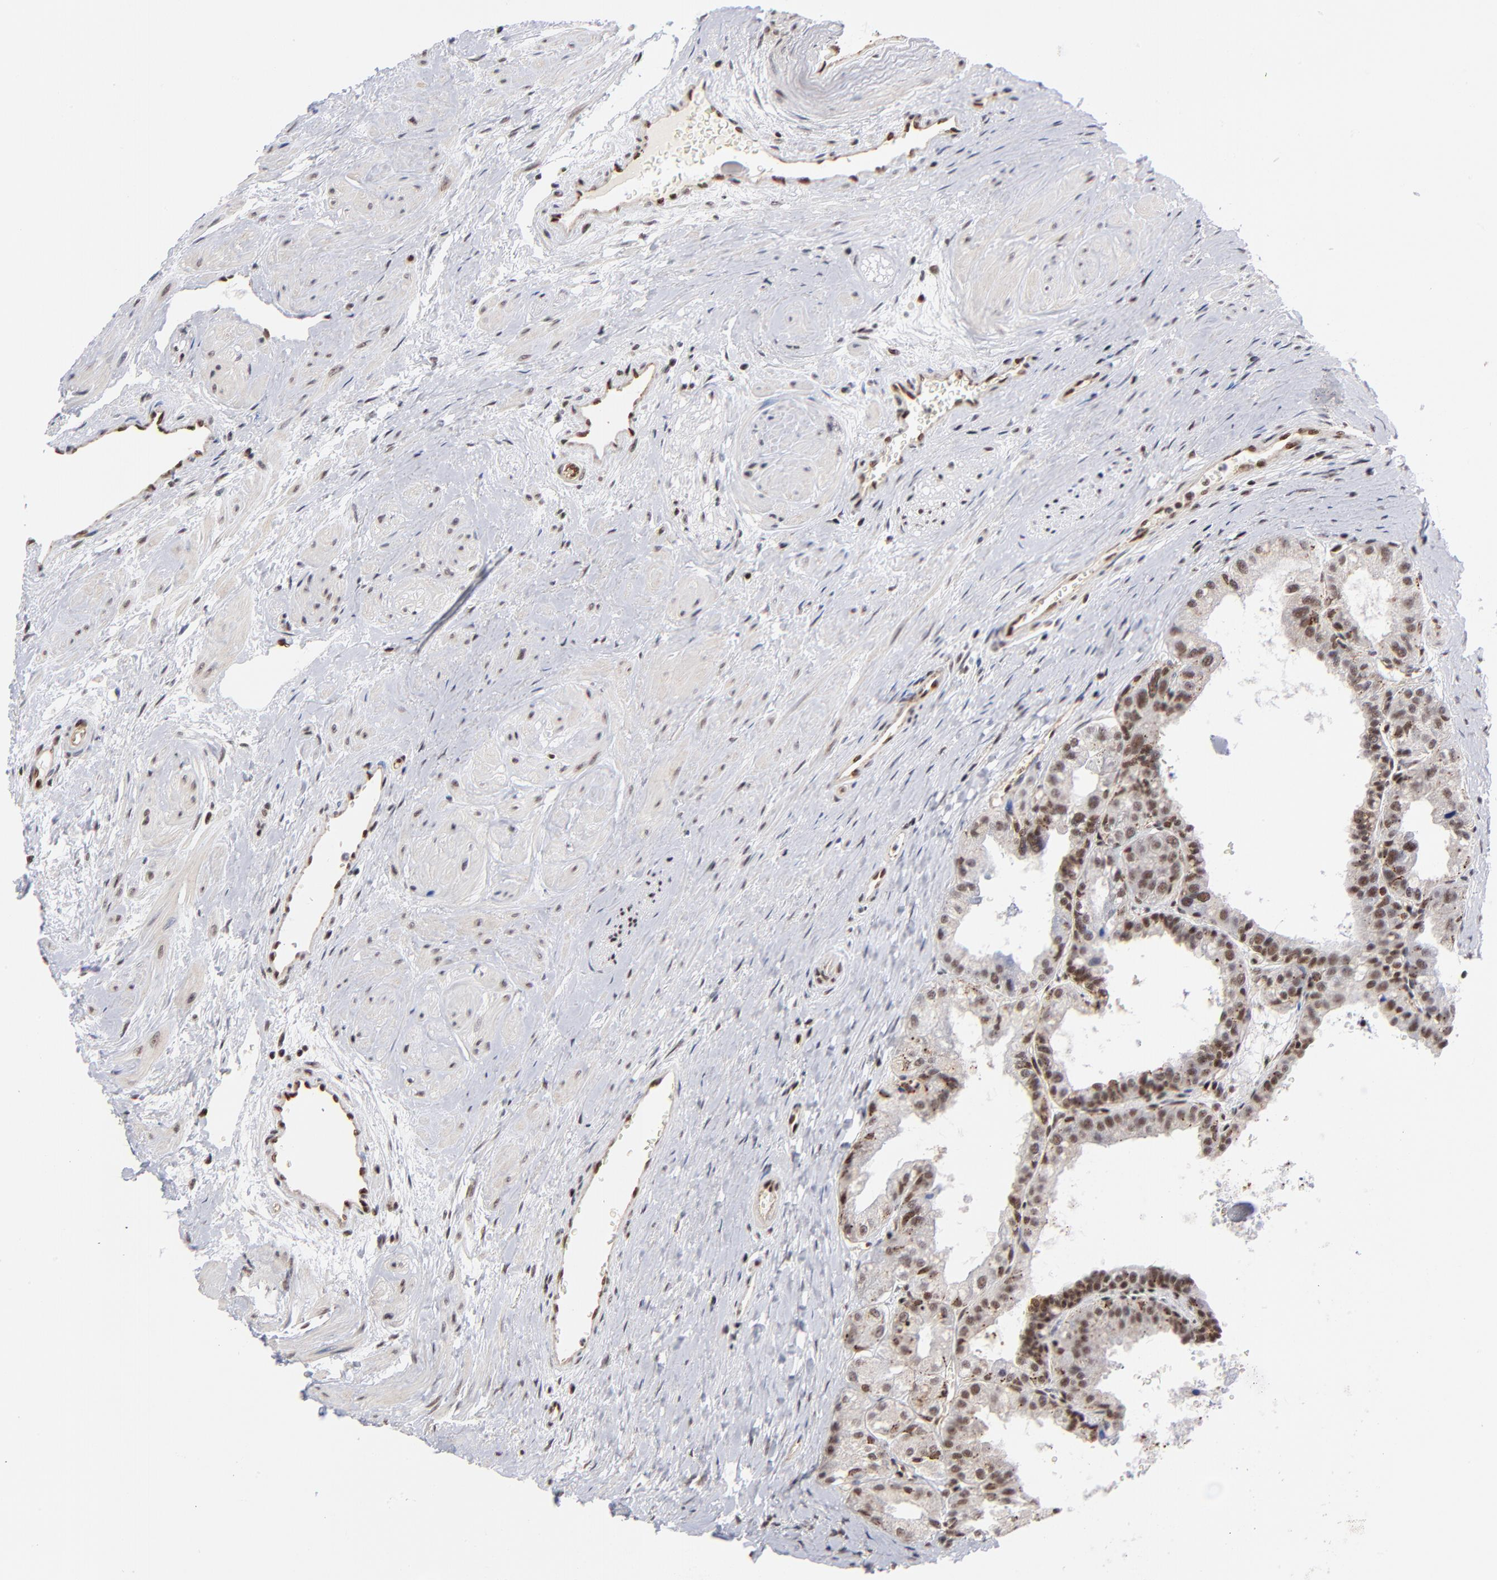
{"staining": {"intensity": "weak", "quantity": ">75%", "location": "cytoplasmic/membranous,nuclear"}, "tissue": "prostate", "cell_type": "Glandular cells", "image_type": "normal", "snomed": [{"axis": "morphology", "description": "Normal tissue, NOS"}, {"axis": "topography", "description": "Prostate"}], "caption": "Immunohistochemistry (IHC) staining of normal prostate, which reveals low levels of weak cytoplasmic/membranous,nuclear staining in approximately >75% of glandular cells indicating weak cytoplasmic/membranous,nuclear protein staining. The staining was performed using DAB (brown) for protein detection and nuclei were counterstained in hematoxylin (blue).", "gene": "GABPA", "patient": {"sex": "male", "age": 60}}